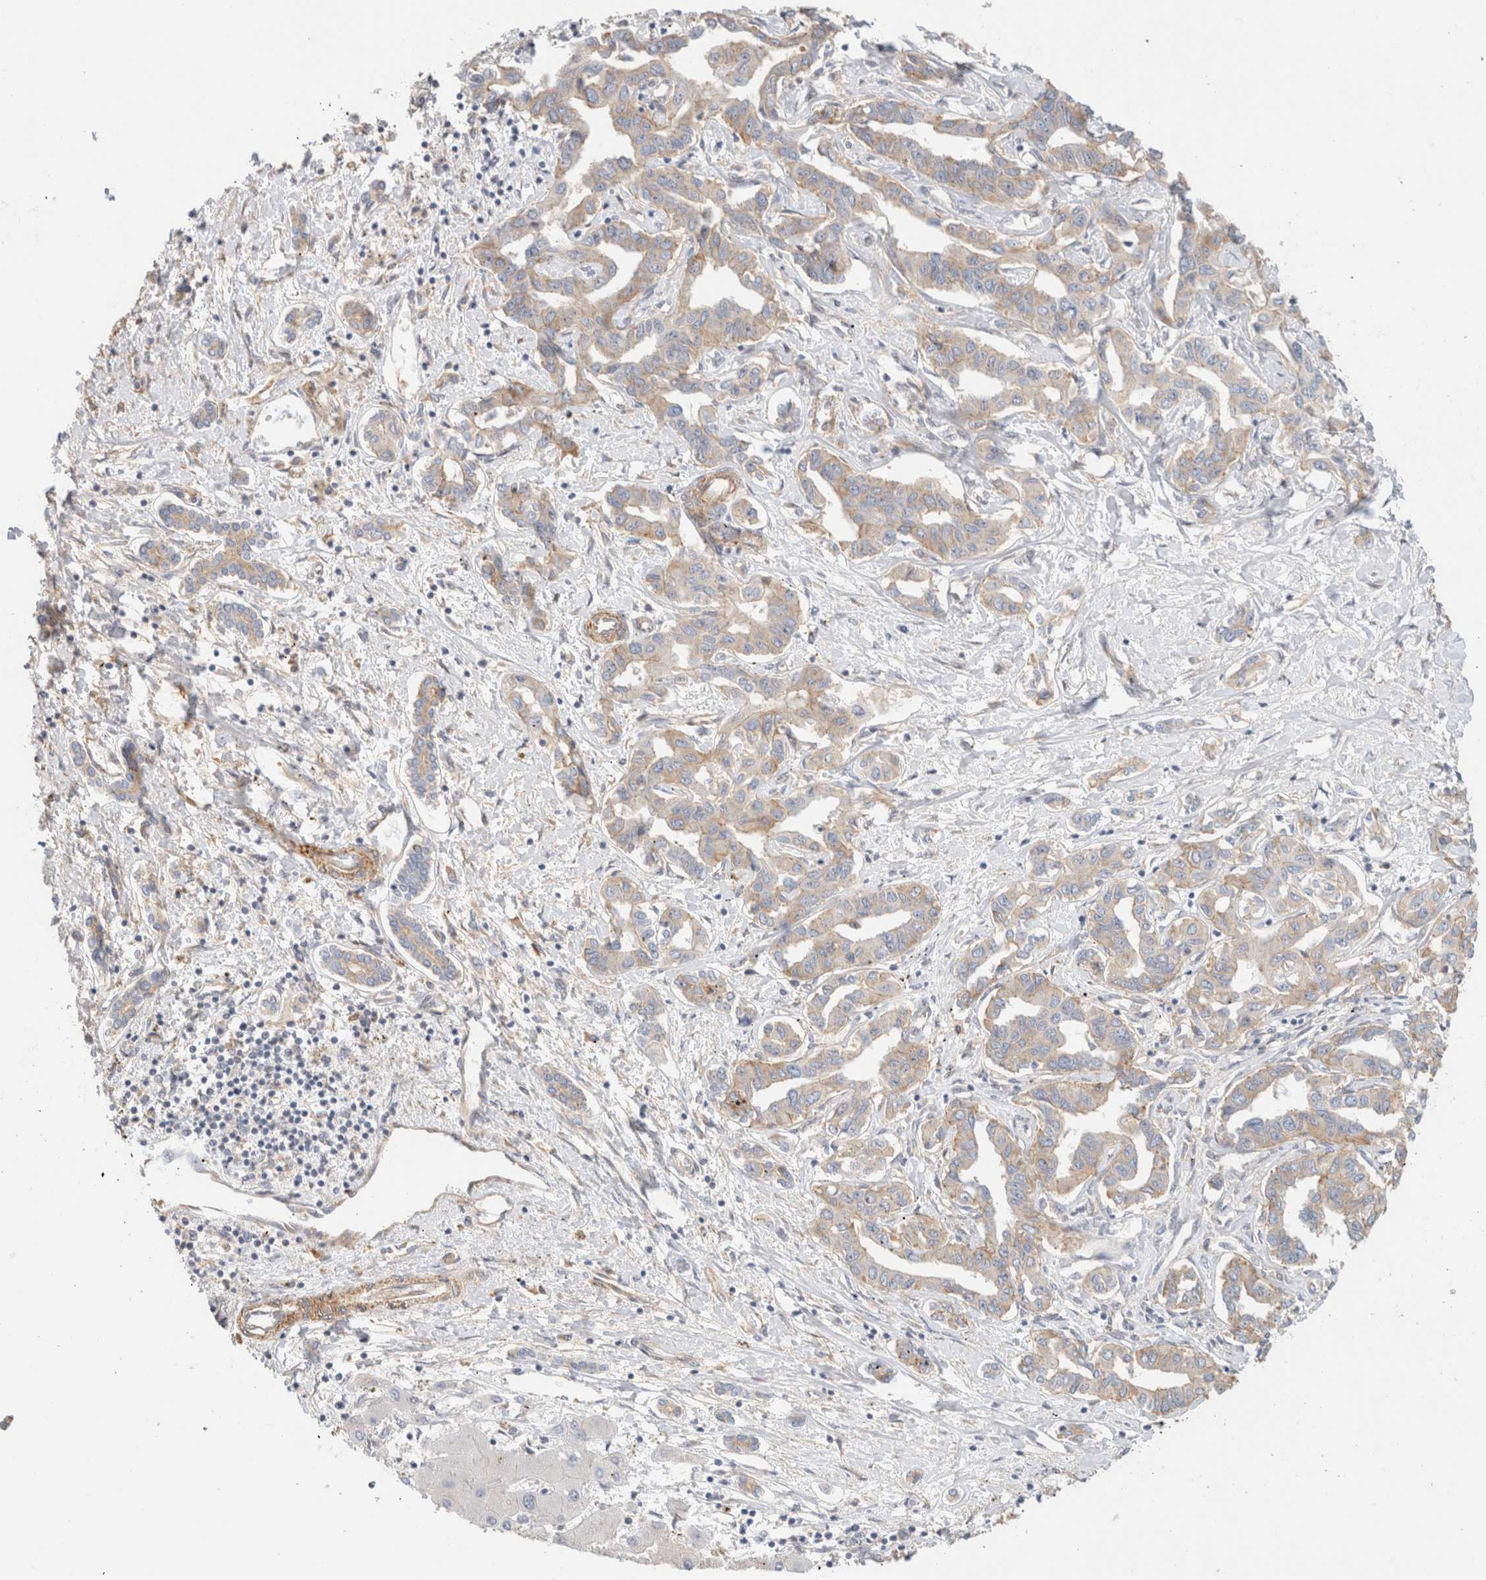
{"staining": {"intensity": "weak", "quantity": "<25%", "location": "cytoplasmic/membranous"}, "tissue": "liver cancer", "cell_type": "Tumor cells", "image_type": "cancer", "snomed": [{"axis": "morphology", "description": "Cholangiocarcinoma"}, {"axis": "topography", "description": "Liver"}], "caption": "Human liver cancer (cholangiocarcinoma) stained for a protein using immunohistochemistry (IHC) displays no staining in tumor cells.", "gene": "ID3", "patient": {"sex": "male", "age": 59}}